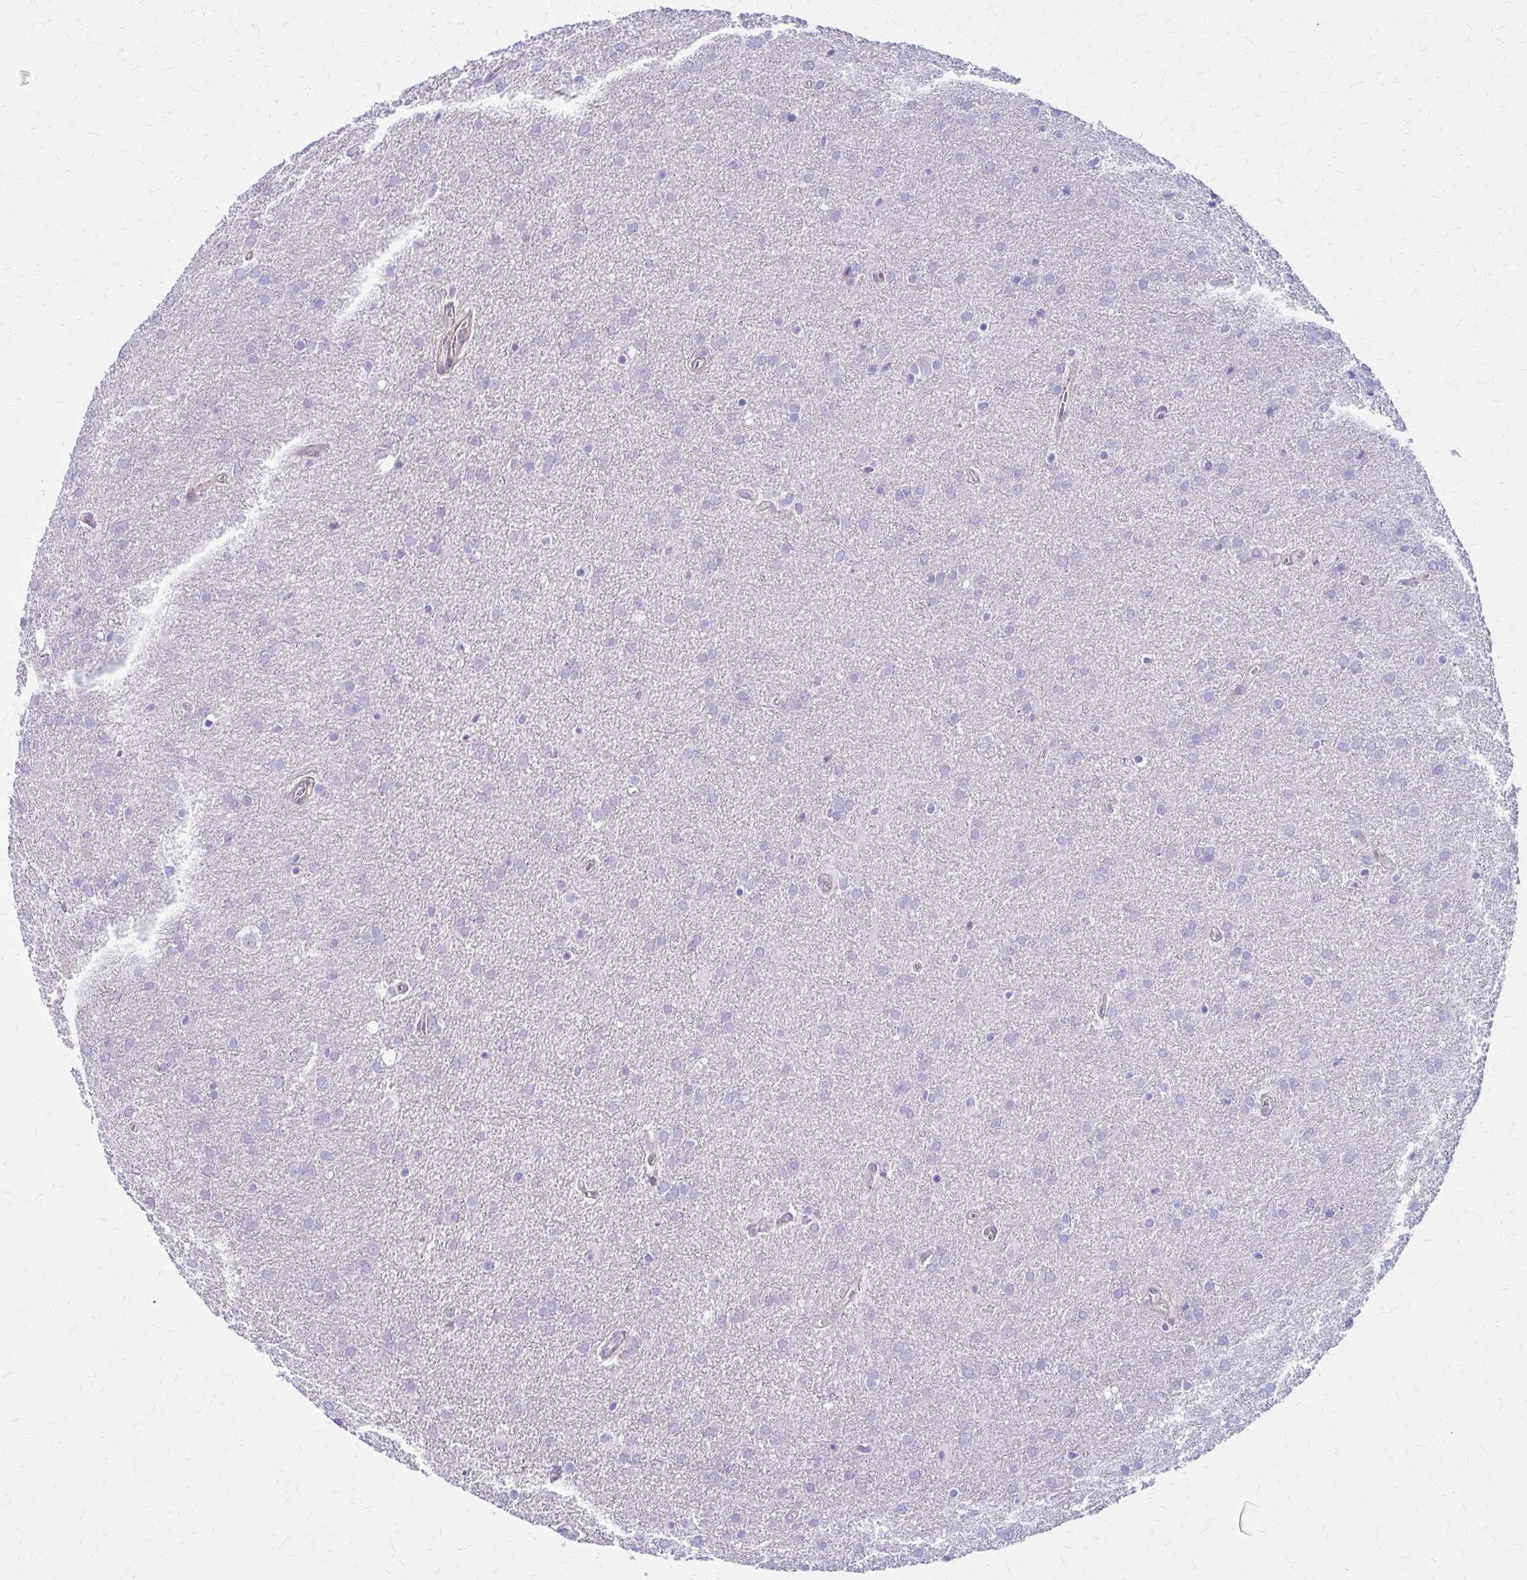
{"staining": {"intensity": "negative", "quantity": "none", "location": "none"}, "tissue": "glioma", "cell_type": "Tumor cells", "image_type": "cancer", "snomed": [{"axis": "morphology", "description": "Glioma, malignant, Low grade"}, {"axis": "topography", "description": "Brain"}], "caption": "There is no significant positivity in tumor cells of malignant low-grade glioma. The staining was performed using DAB (3,3'-diaminobenzidine) to visualize the protein expression in brown, while the nuclei were stained in blue with hematoxylin (Magnification: 20x).", "gene": "GLYATL2", "patient": {"sex": "female", "age": 32}}